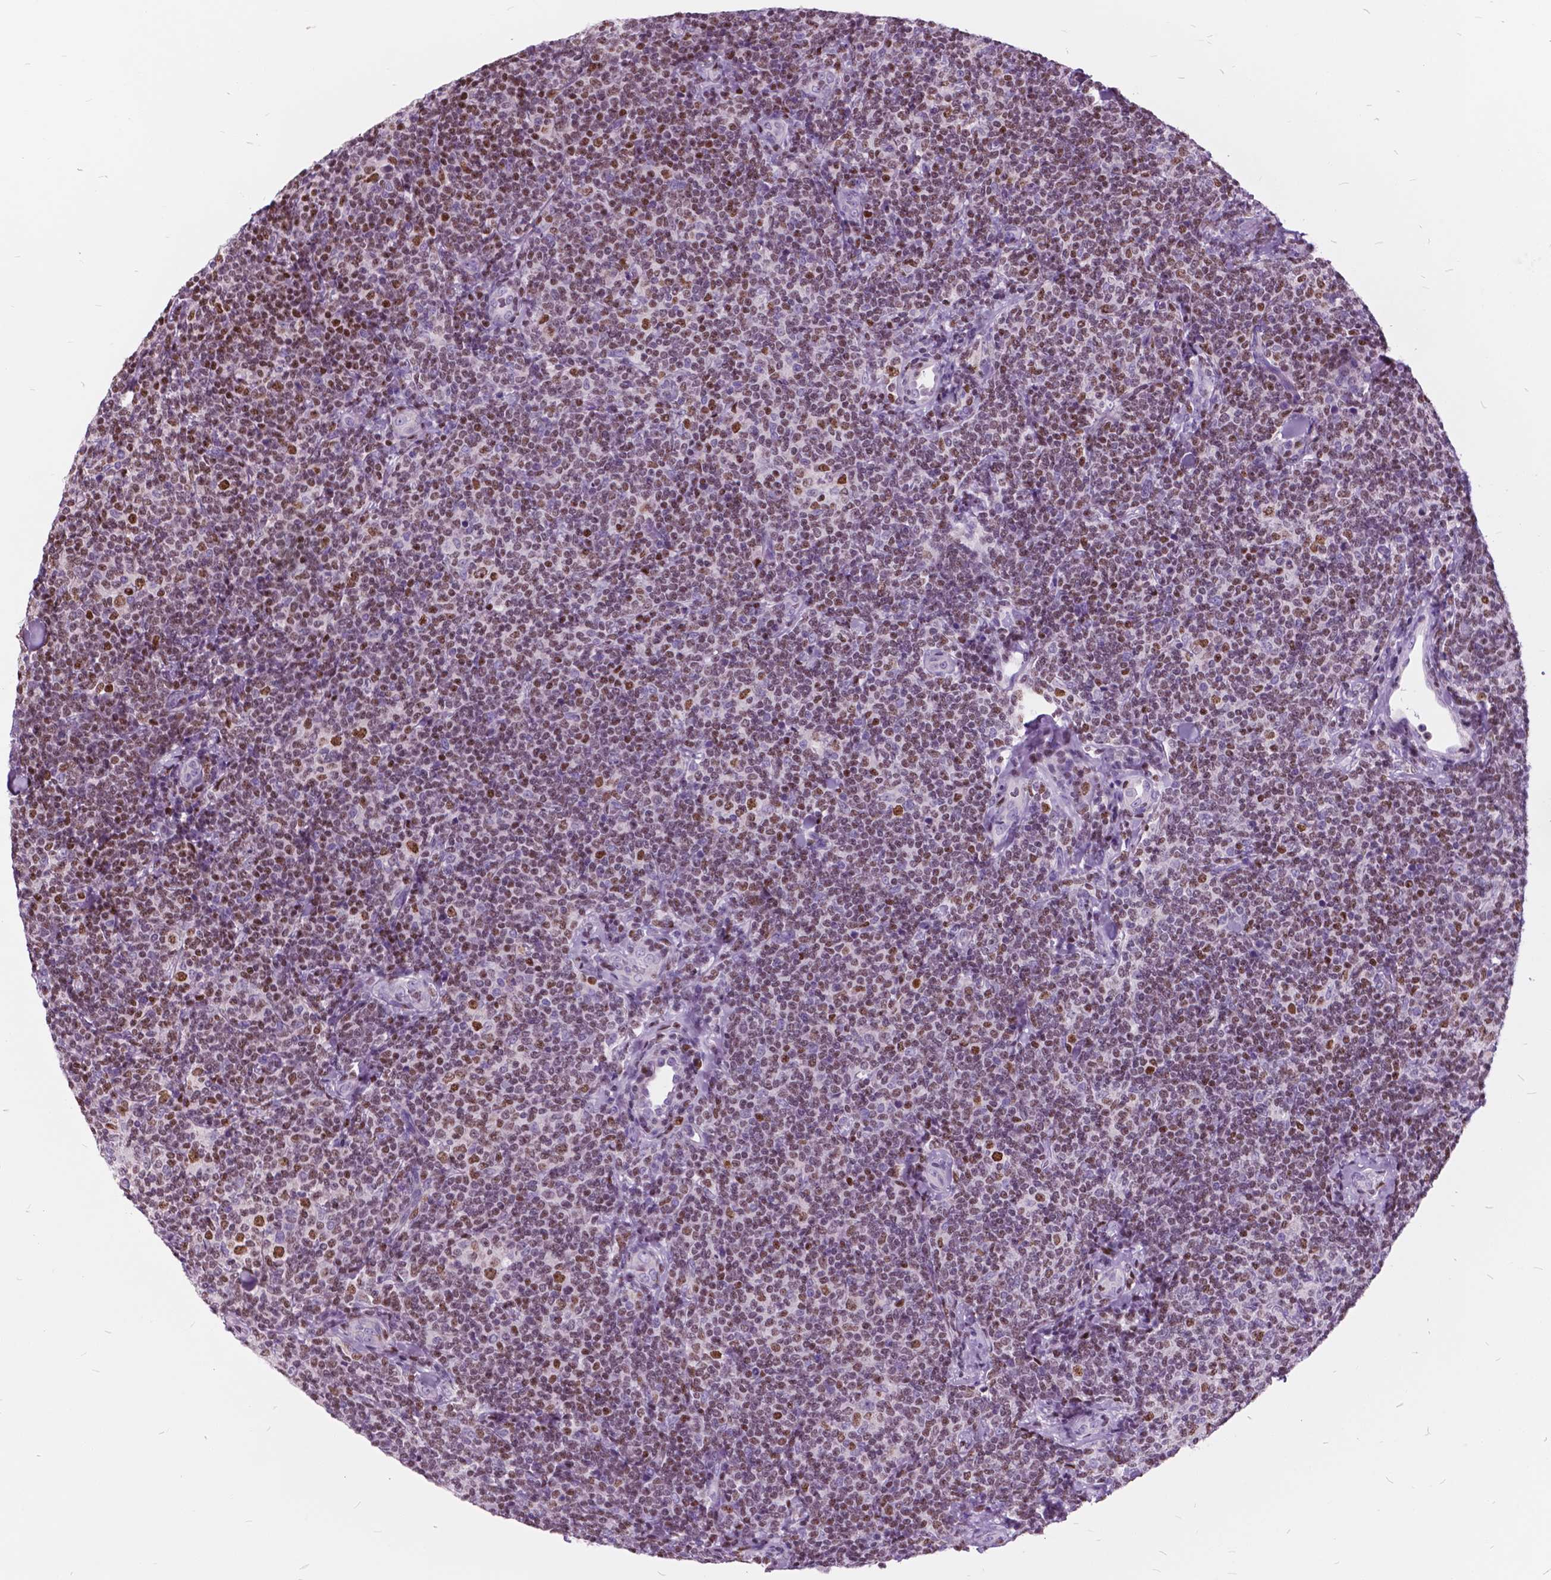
{"staining": {"intensity": "moderate", "quantity": ">75%", "location": "nuclear"}, "tissue": "lymphoma", "cell_type": "Tumor cells", "image_type": "cancer", "snomed": [{"axis": "morphology", "description": "Malignant lymphoma, non-Hodgkin's type, Low grade"}, {"axis": "topography", "description": "Lymph node"}], "caption": "IHC micrograph of lymphoma stained for a protein (brown), which shows medium levels of moderate nuclear staining in about >75% of tumor cells.", "gene": "SP140", "patient": {"sex": "female", "age": 56}}